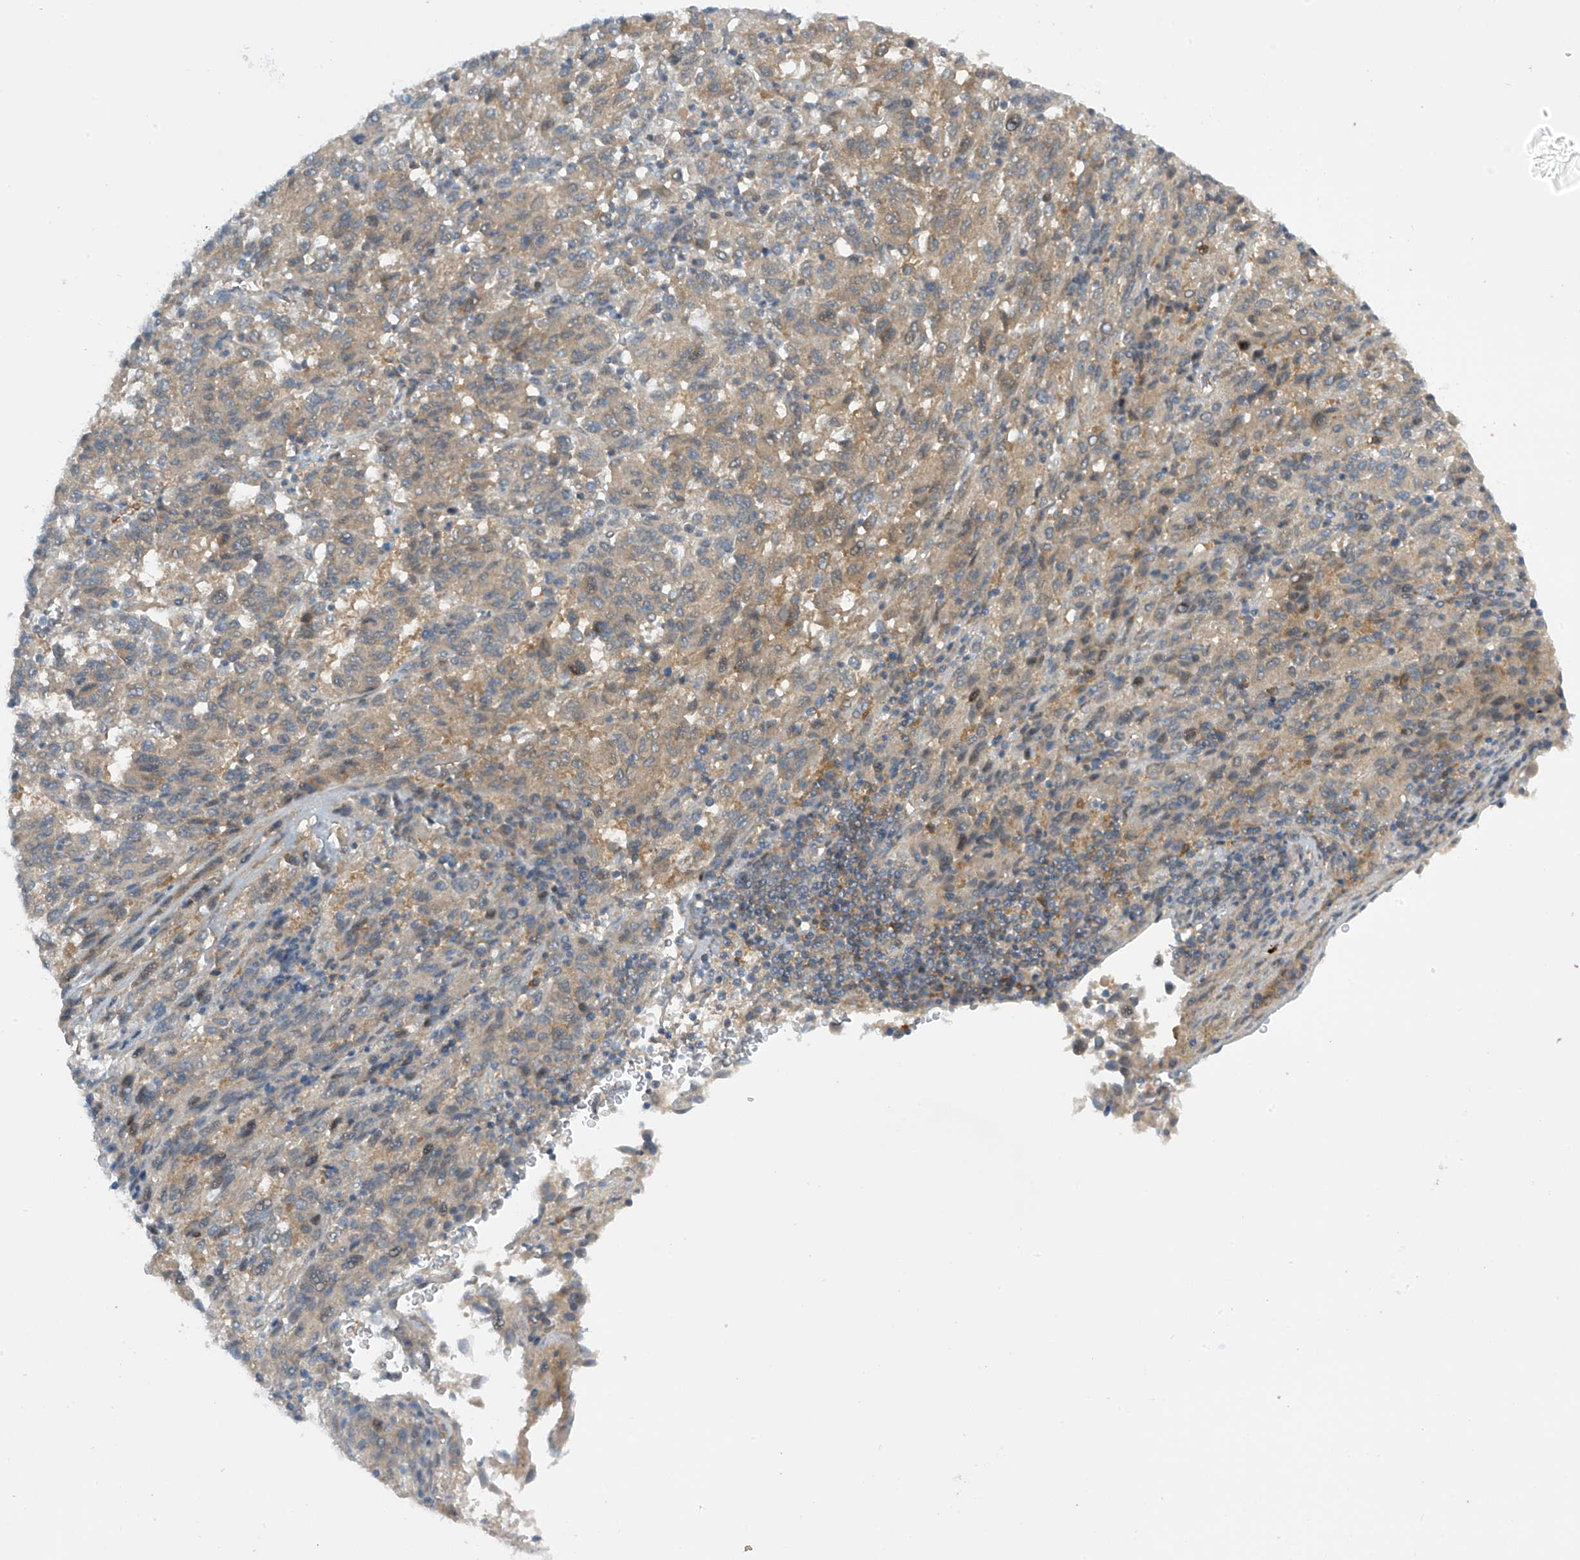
{"staining": {"intensity": "weak", "quantity": "<25%", "location": "cytoplasmic/membranous"}, "tissue": "melanoma", "cell_type": "Tumor cells", "image_type": "cancer", "snomed": [{"axis": "morphology", "description": "Malignant melanoma, Metastatic site"}, {"axis": "topography", "description": "Lung"}], "caption": "Melanoma was stained to show a protein in brown. There is no significant staining in tumor cells. (DAB immunohistochemistry (IHC) visualized using brightfield microscopy, high magnification).", "gene": "FSD1L", "patient": {"sex": "male", "age": 64}}